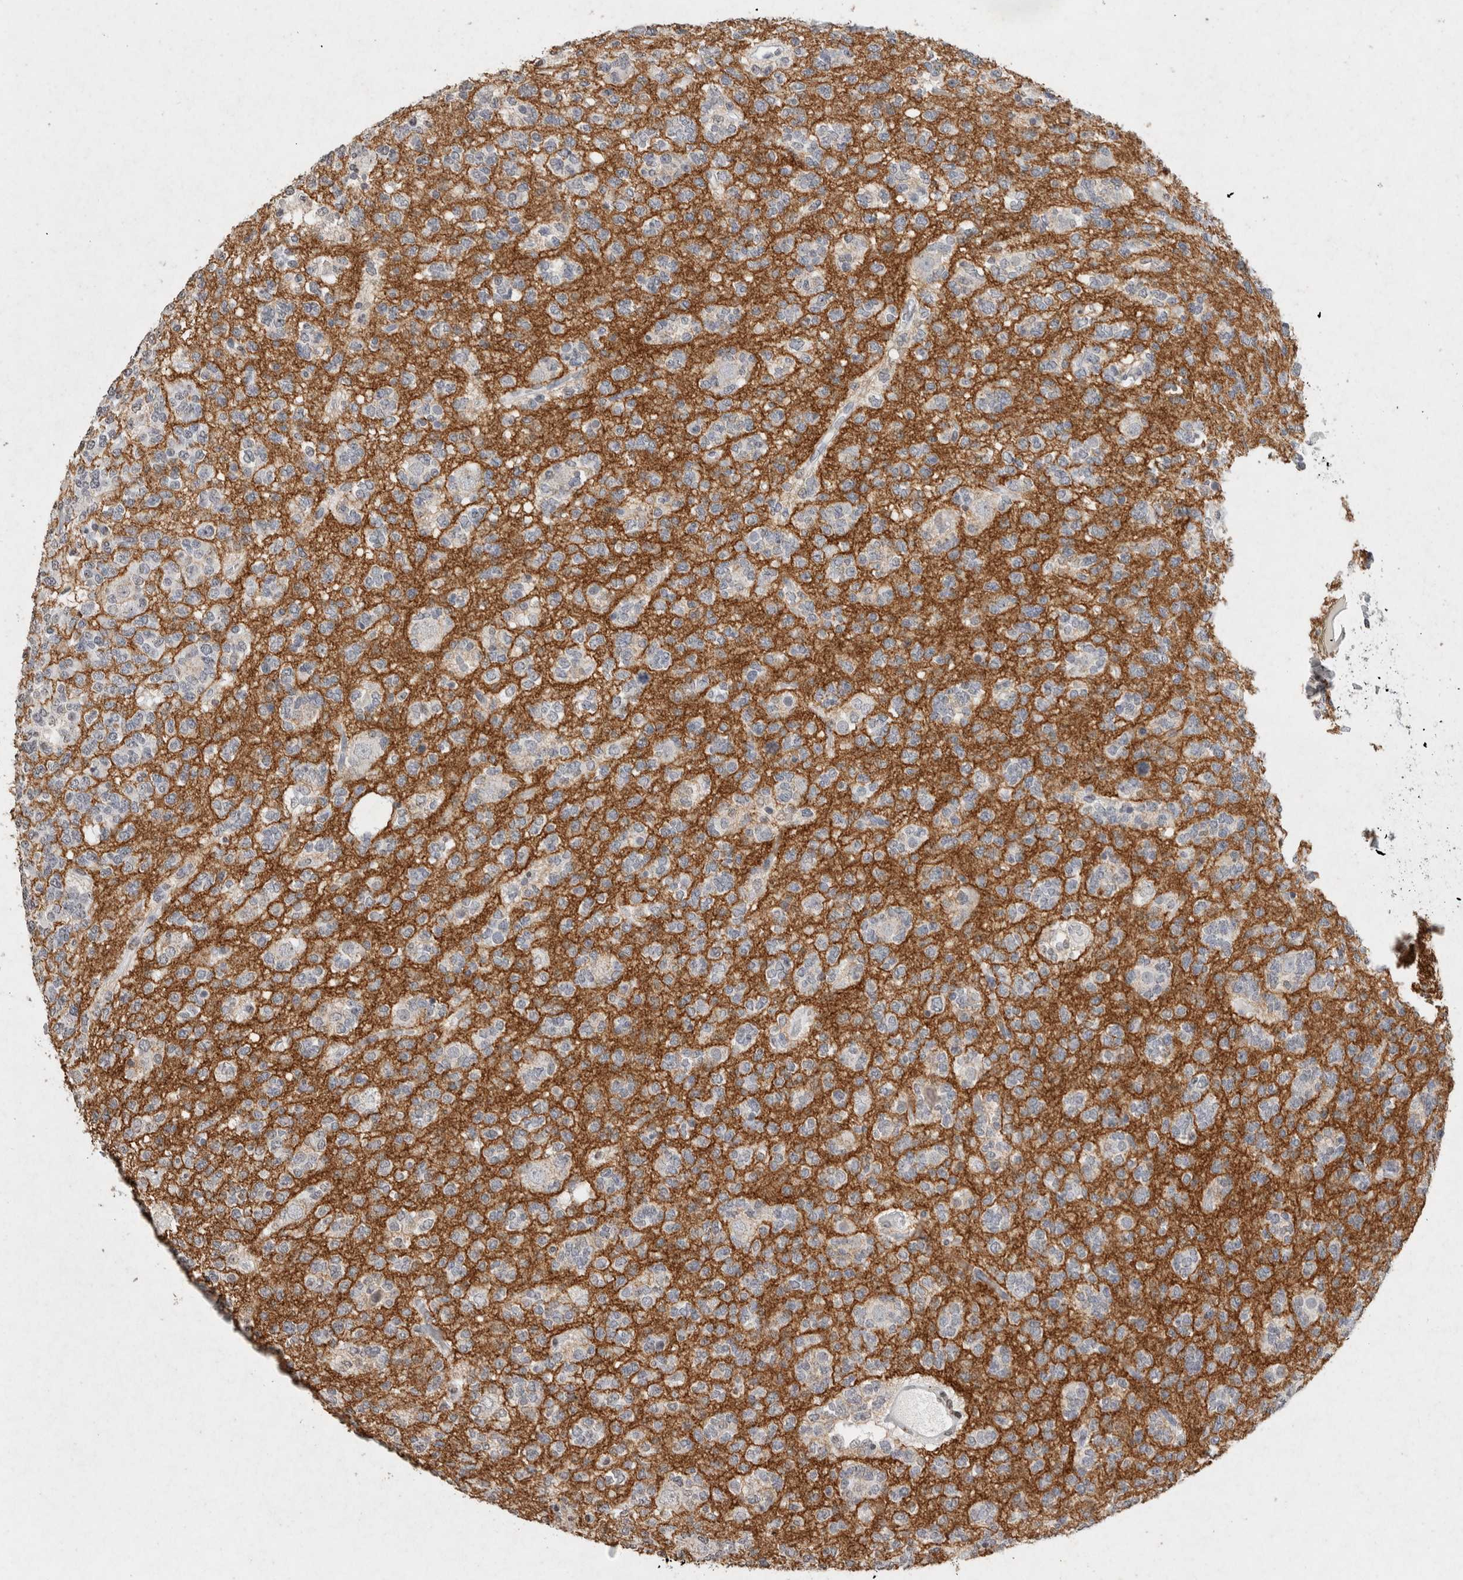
{"staining": {"intensity": "negative", "quantity": "none", "location": "none"}, "tissue": "glioma", "cell_type": "Tumor cells", "image_type": "cancer", "snomed": [{"axis": "morphology", "description": "Glioma, malignant, Low grade"}, {"axis": "topography", "description": "Brain"}], "caption": "The photomicrograph shows no staining of tumor cells in malignant glioma (low-grade). (Brightfield microscopy of DAB (3,3'-diaminobenzidine) IHC at high magnification).", "gene": "CNTN1", "patient": {"sex": "male", "age": 38}}